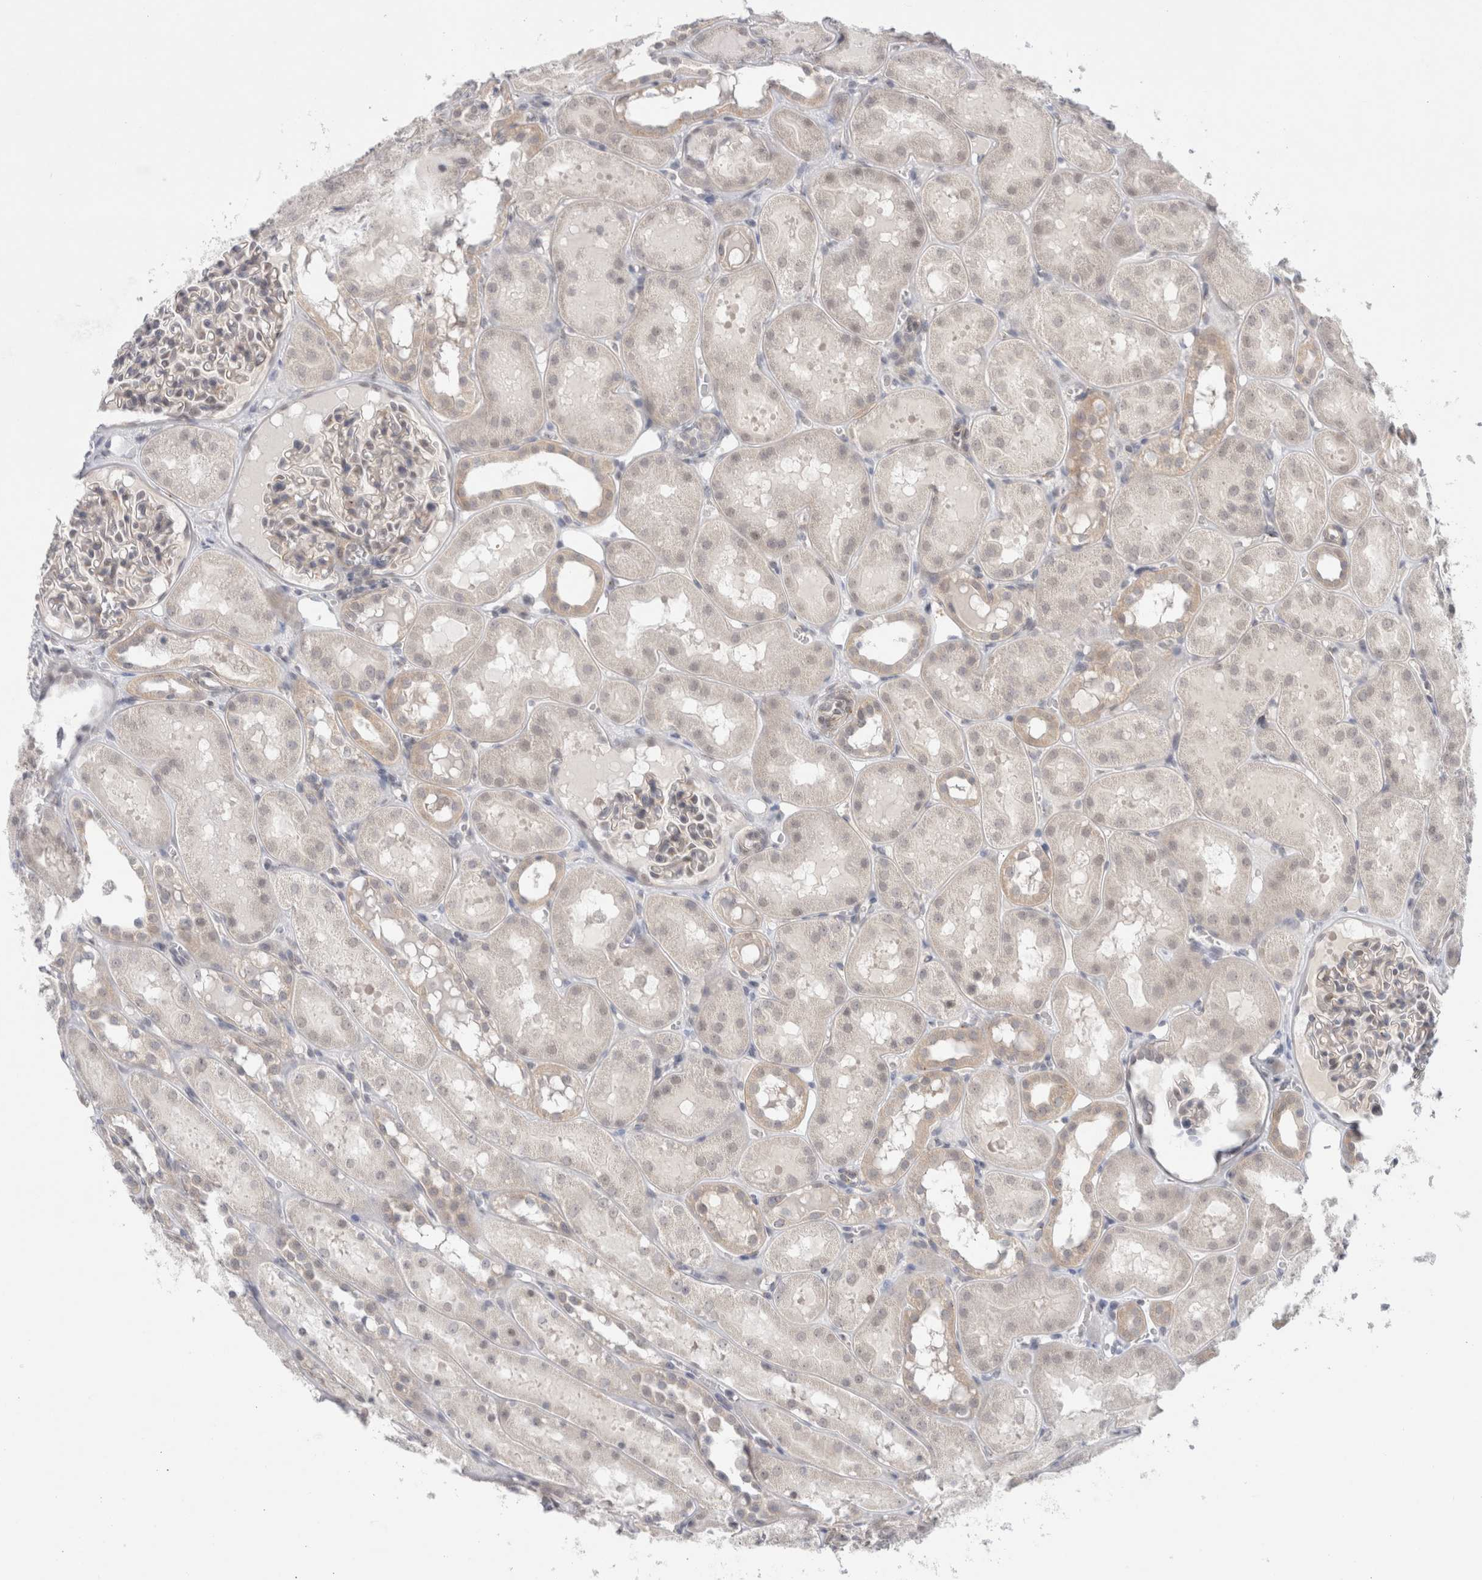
{"staining": {"intensity": "weak", "quantity": "<25%", "location": "cytoplasmic/membranous"}, "tissue": "kidney", "cell_type": "Cells in glomeruli", "image_type": "normal", "snomed": [{"axis": "morphology", "description": "Normal tissue, NOS"}, {"axis": "topography", "description": "Kidney"}, {"axis": "topography", "description": "Urinary bladder"}], "caption": "IHC image of benign human kidney stained for a protein (brown), which reveals no expression in cells in glomeruli.", "gene": "BICD2", "patient": {"sex": "male", "age": 16}}